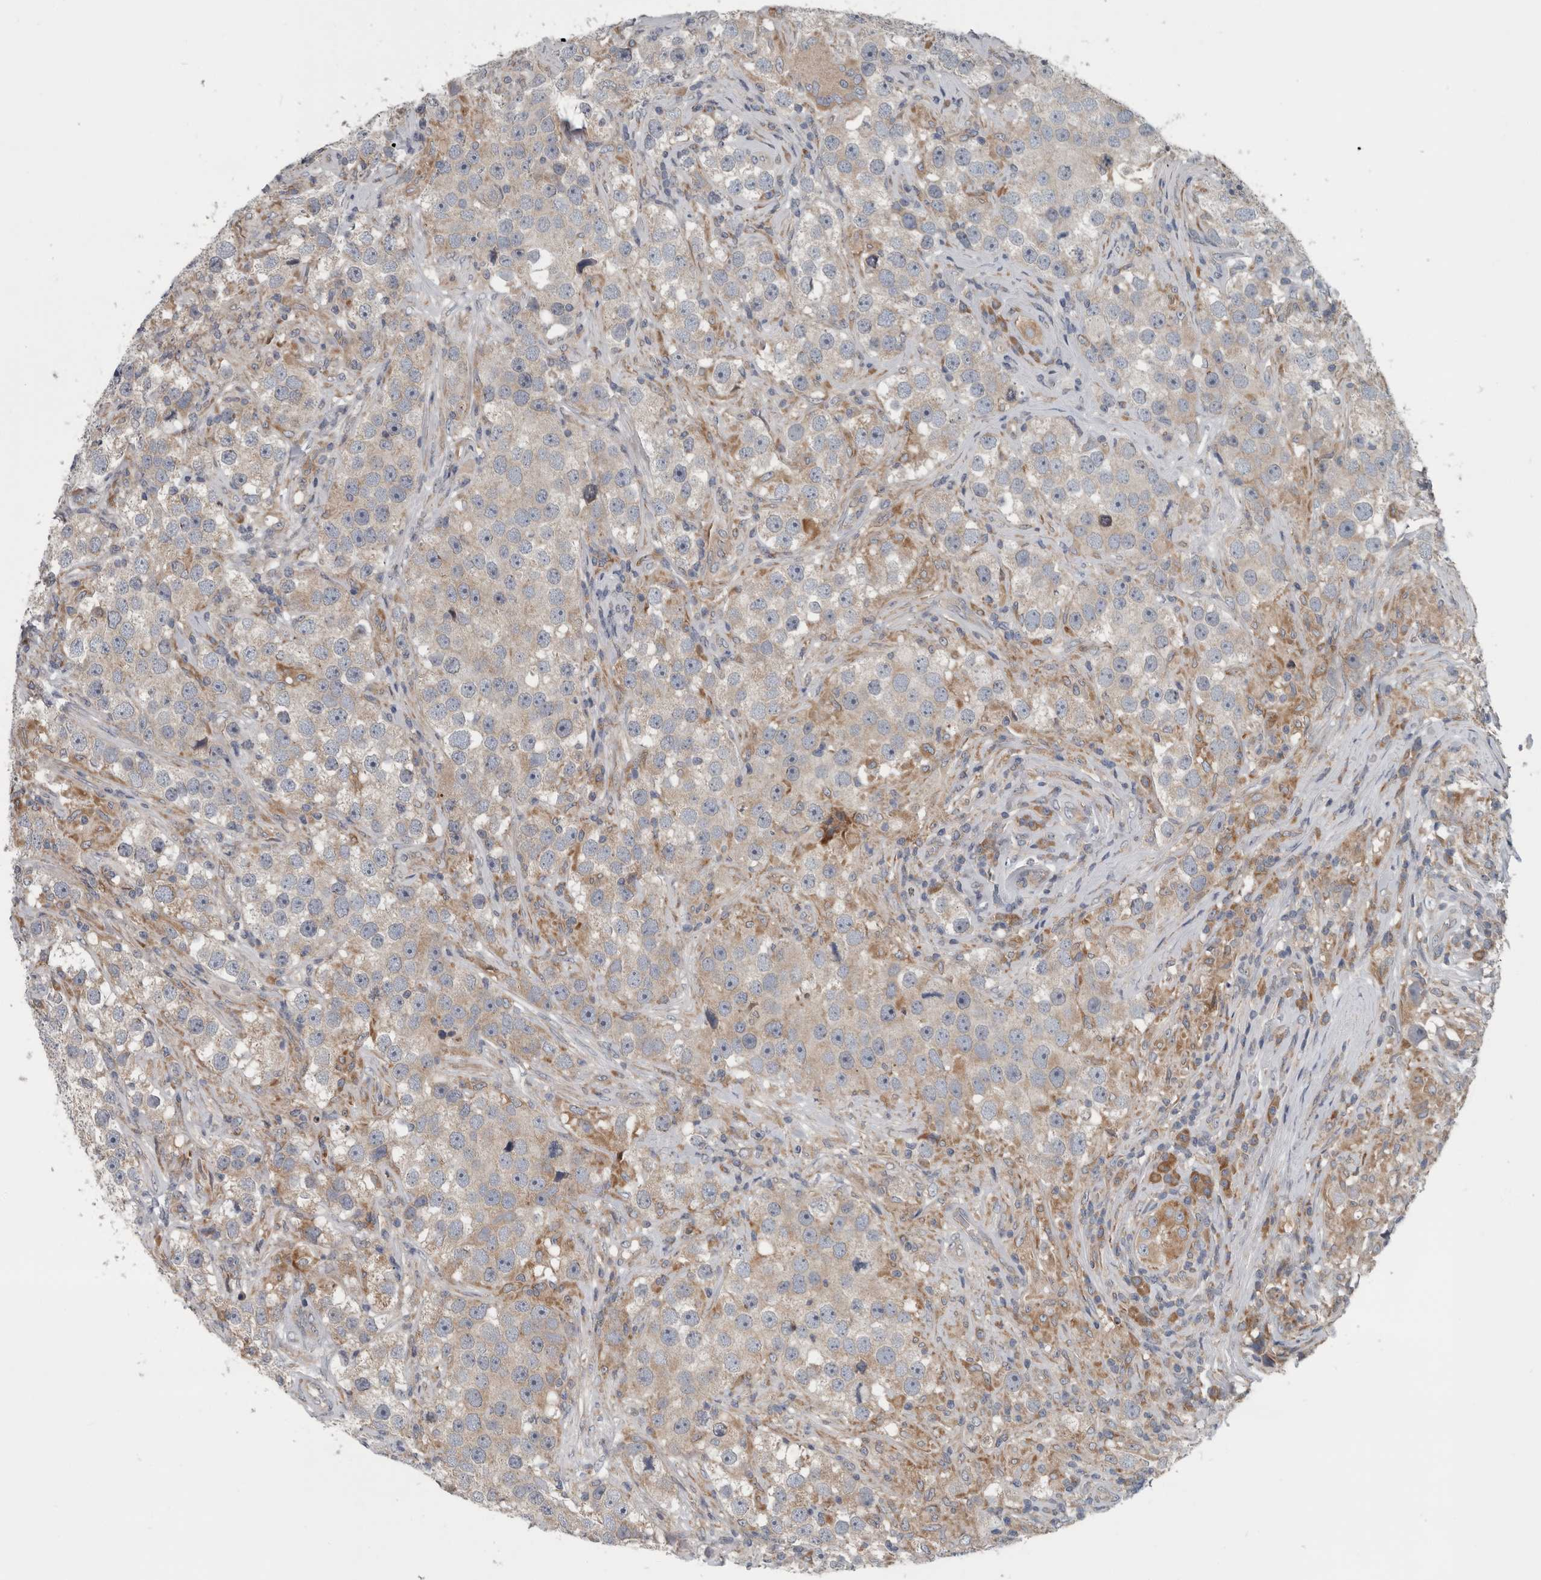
{"staining": {"intensity": "moderate", "quantity": "<25%", "location": "cytoplasmic/membranous"}, "tissue": "testis cancer", "cell_type": "Tumor cells", "image_type": "cancer", "snomed": [{"axis": "morphology", "description": "Seminoma, NOS"}, {"axis": "topography", "description": "Testis"}], "caption": "A micrograph of human testis seminoma stained for a protein exhibits moderate cytoplasmic/membranous brown staining in tumor cells.", "gene": "TMEM199", "patient": {"sex": "male", "age": 49}}